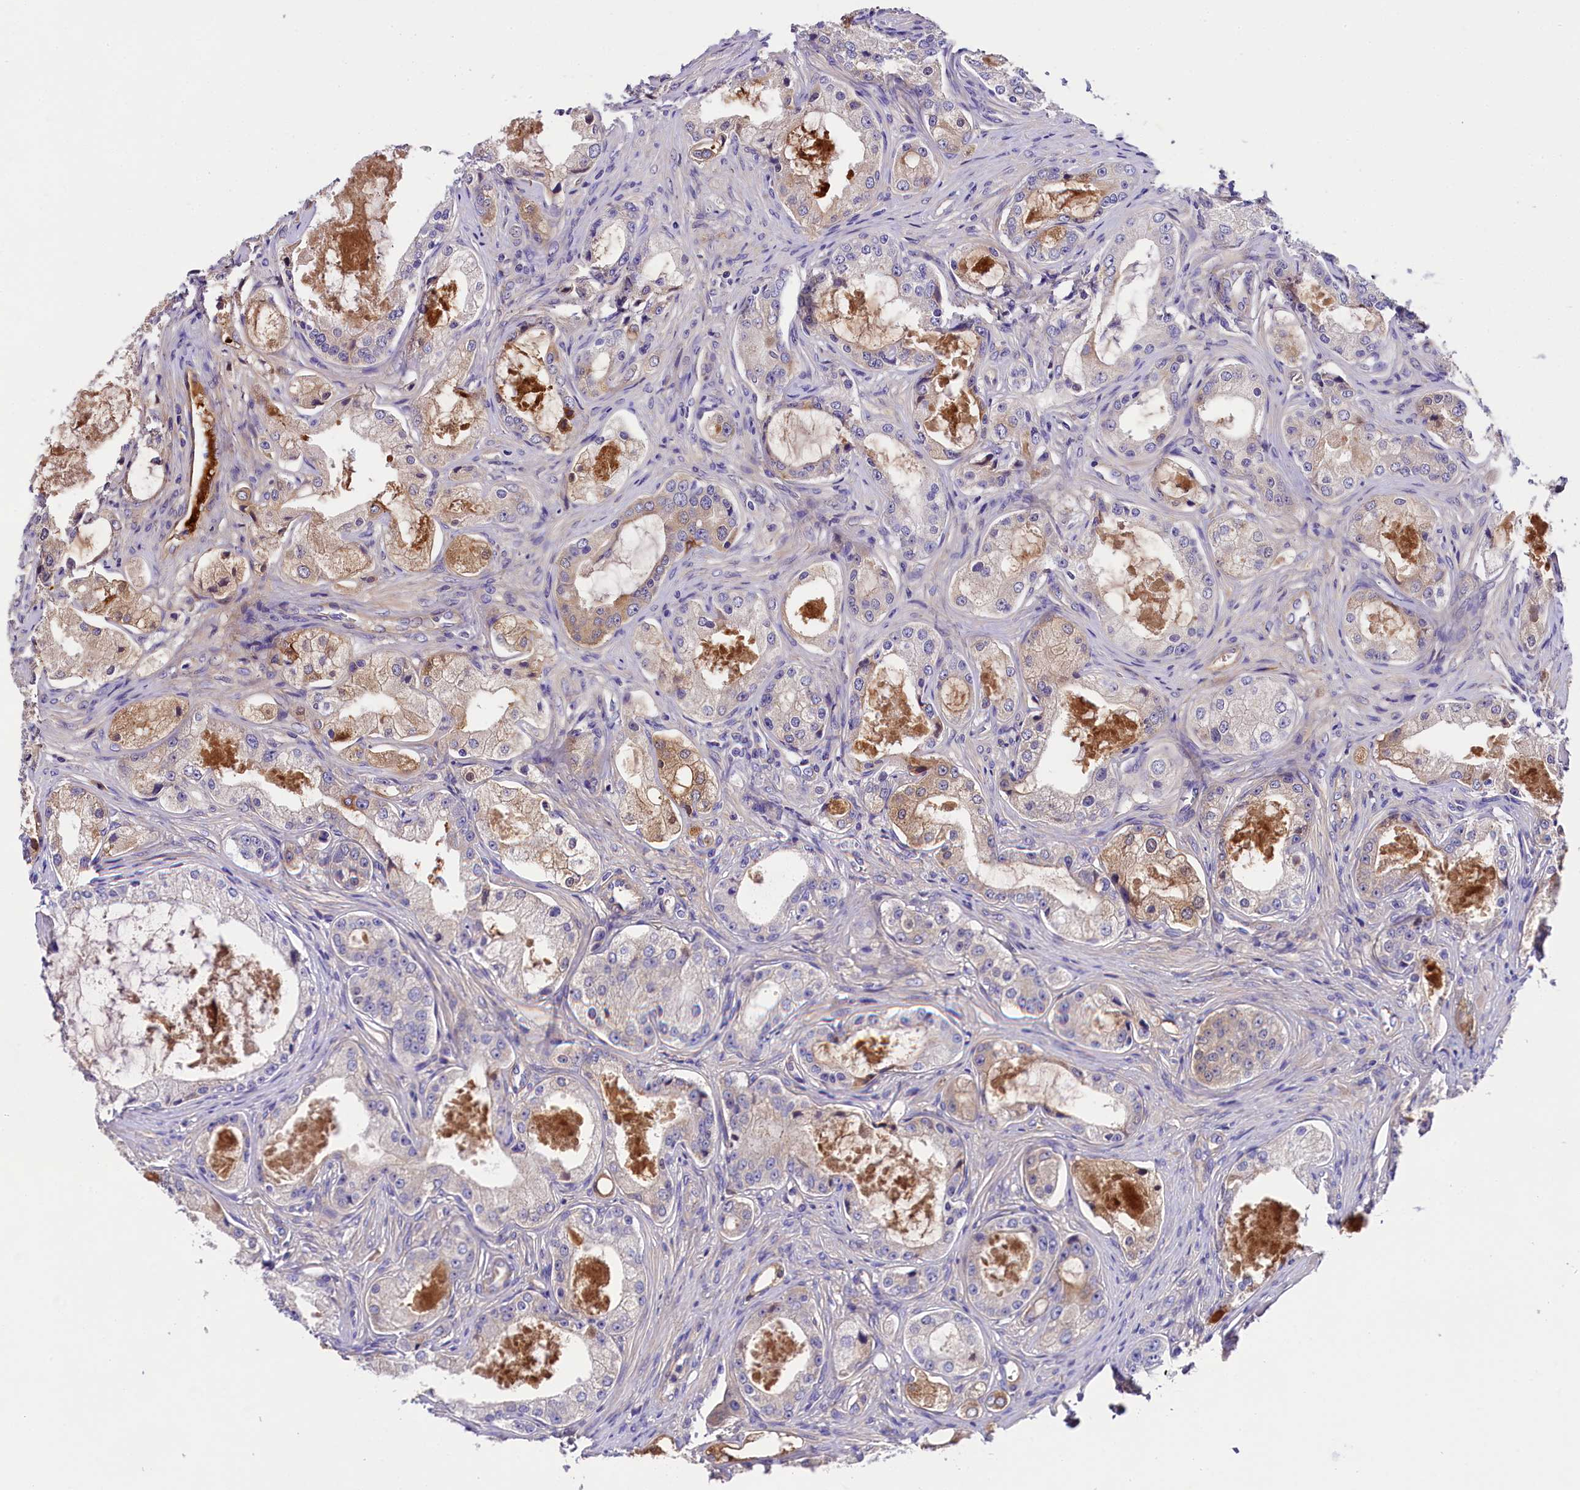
{"staining": {"intensity": "moderate", "quantity": "25%-75%", "location": "cytoplasmic/membranous"}, "tissue": "prostate cancer", "cell_type": "Tumor cells", "image_type": "cancer", "snomed": [{"axis": "morphology", "description": "Adenocarcinoma, Low grade"}, {"axis": "topography", "description": "Prostate"}], "caption": "Immunohistochemistry of human prostate cancer (adenocarcinoma (low-grade)) reveals medium levels of moderate cytoplasmic/membranous expression in about 25%-75% of tumor cells. Ihc stains the protein in brown and the nuclei are stained blue.", "gene": "SOD3", "patient": {"sex": "male", "age": 68}}